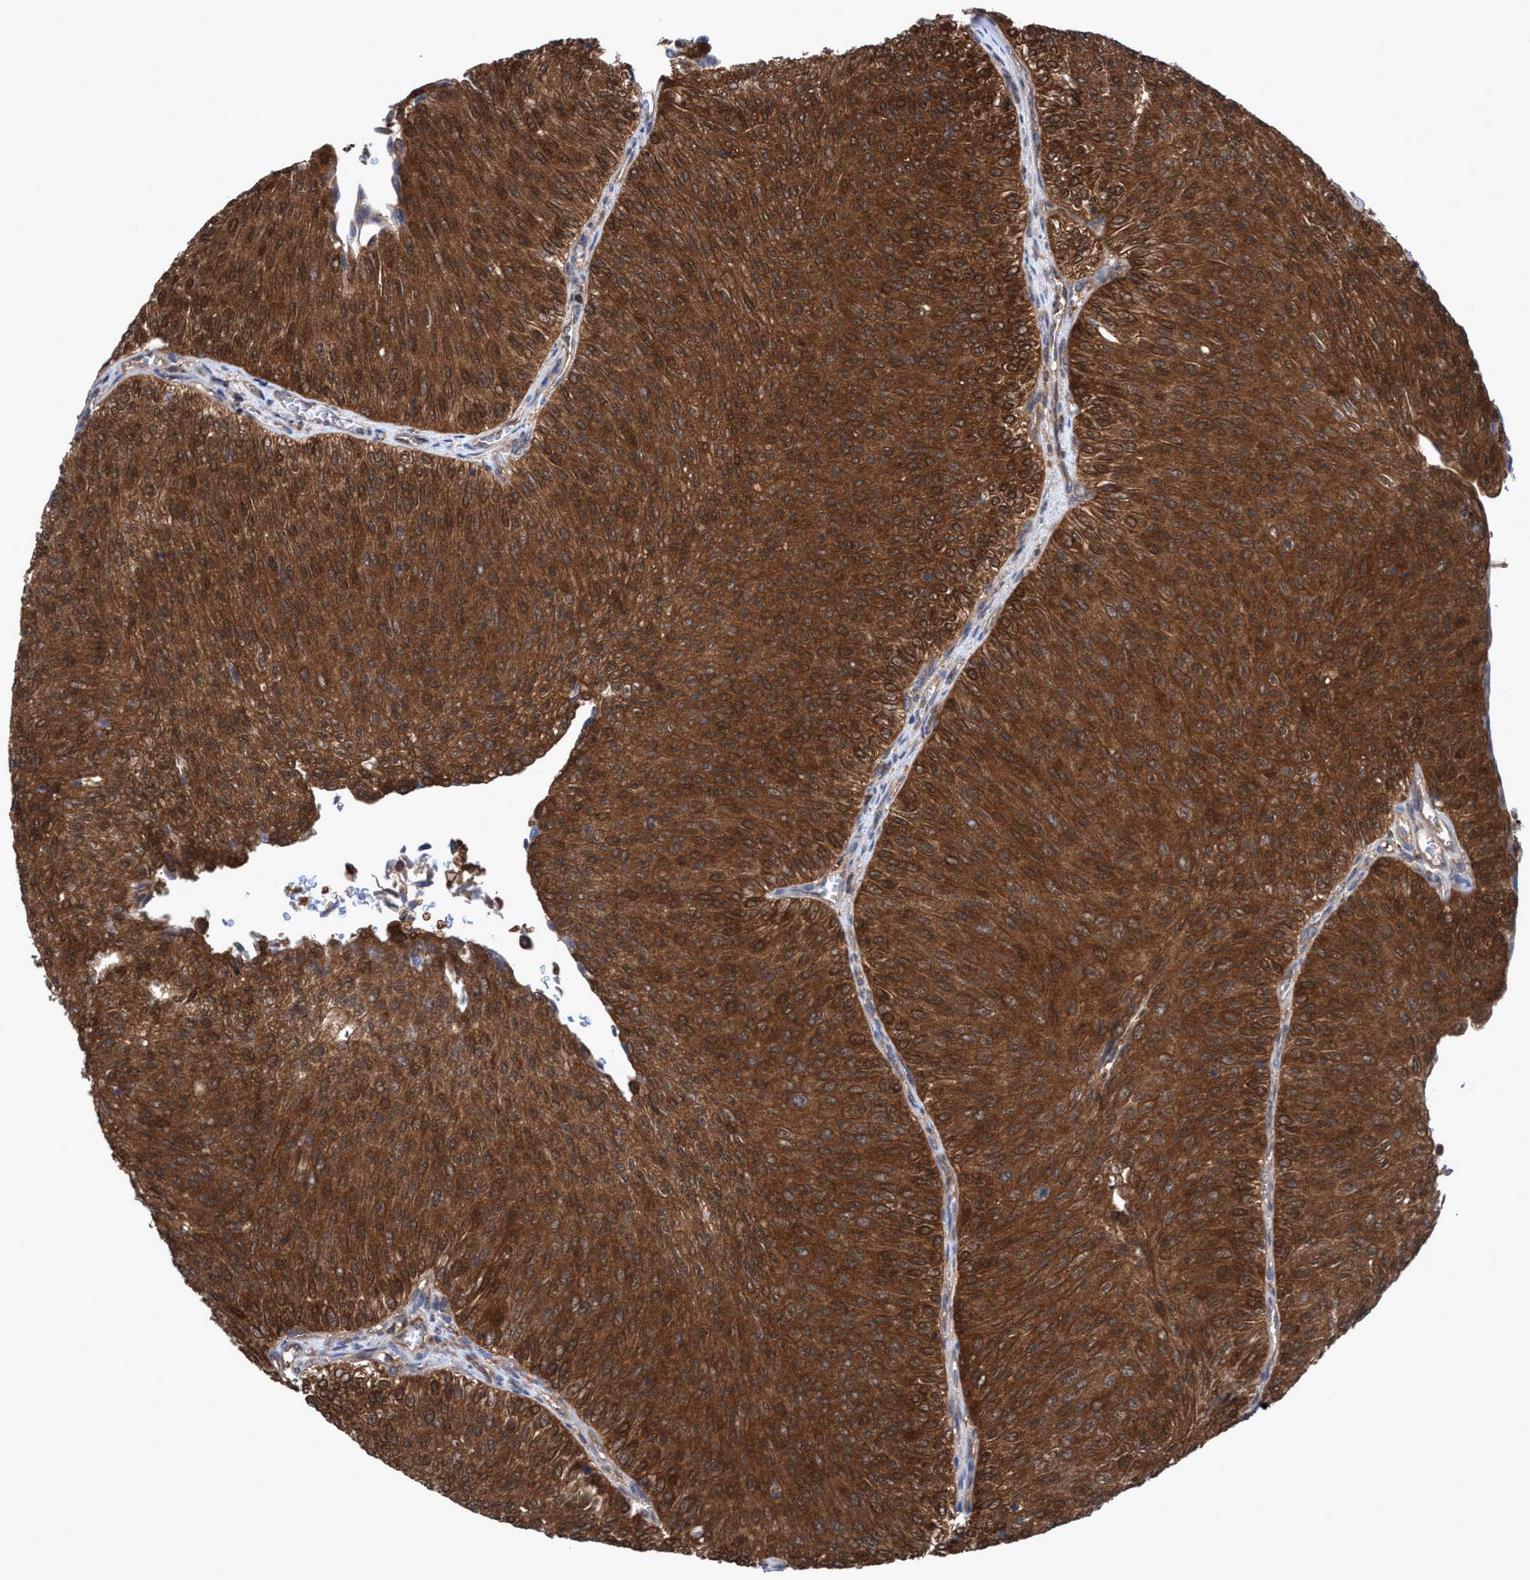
{"staining": {"intensity": "strong", "quantity": ">75%", "location": "cytoplasmic/membranous"}, "tissue": "urothelial cancer", "cell_type": "Tumor cells", "image_type": "cancer", "snomed": [{"axis": "morphology", "description": "Urothelial carcinoma, Low grade"}, {"axis": "topography", "description": "Urinary bladder"}], "caption": "A brown stain shows strong cytoplasmic/membranous positivity of a protein in human low-grade urothelial carcinoma tumor cells. (DAB (3,3'-diaminobenzidine) IHC with brightfield microscopy, high magnification).", "gene": "GLOD4", "patient": {"sex": "male", "age": 78}}